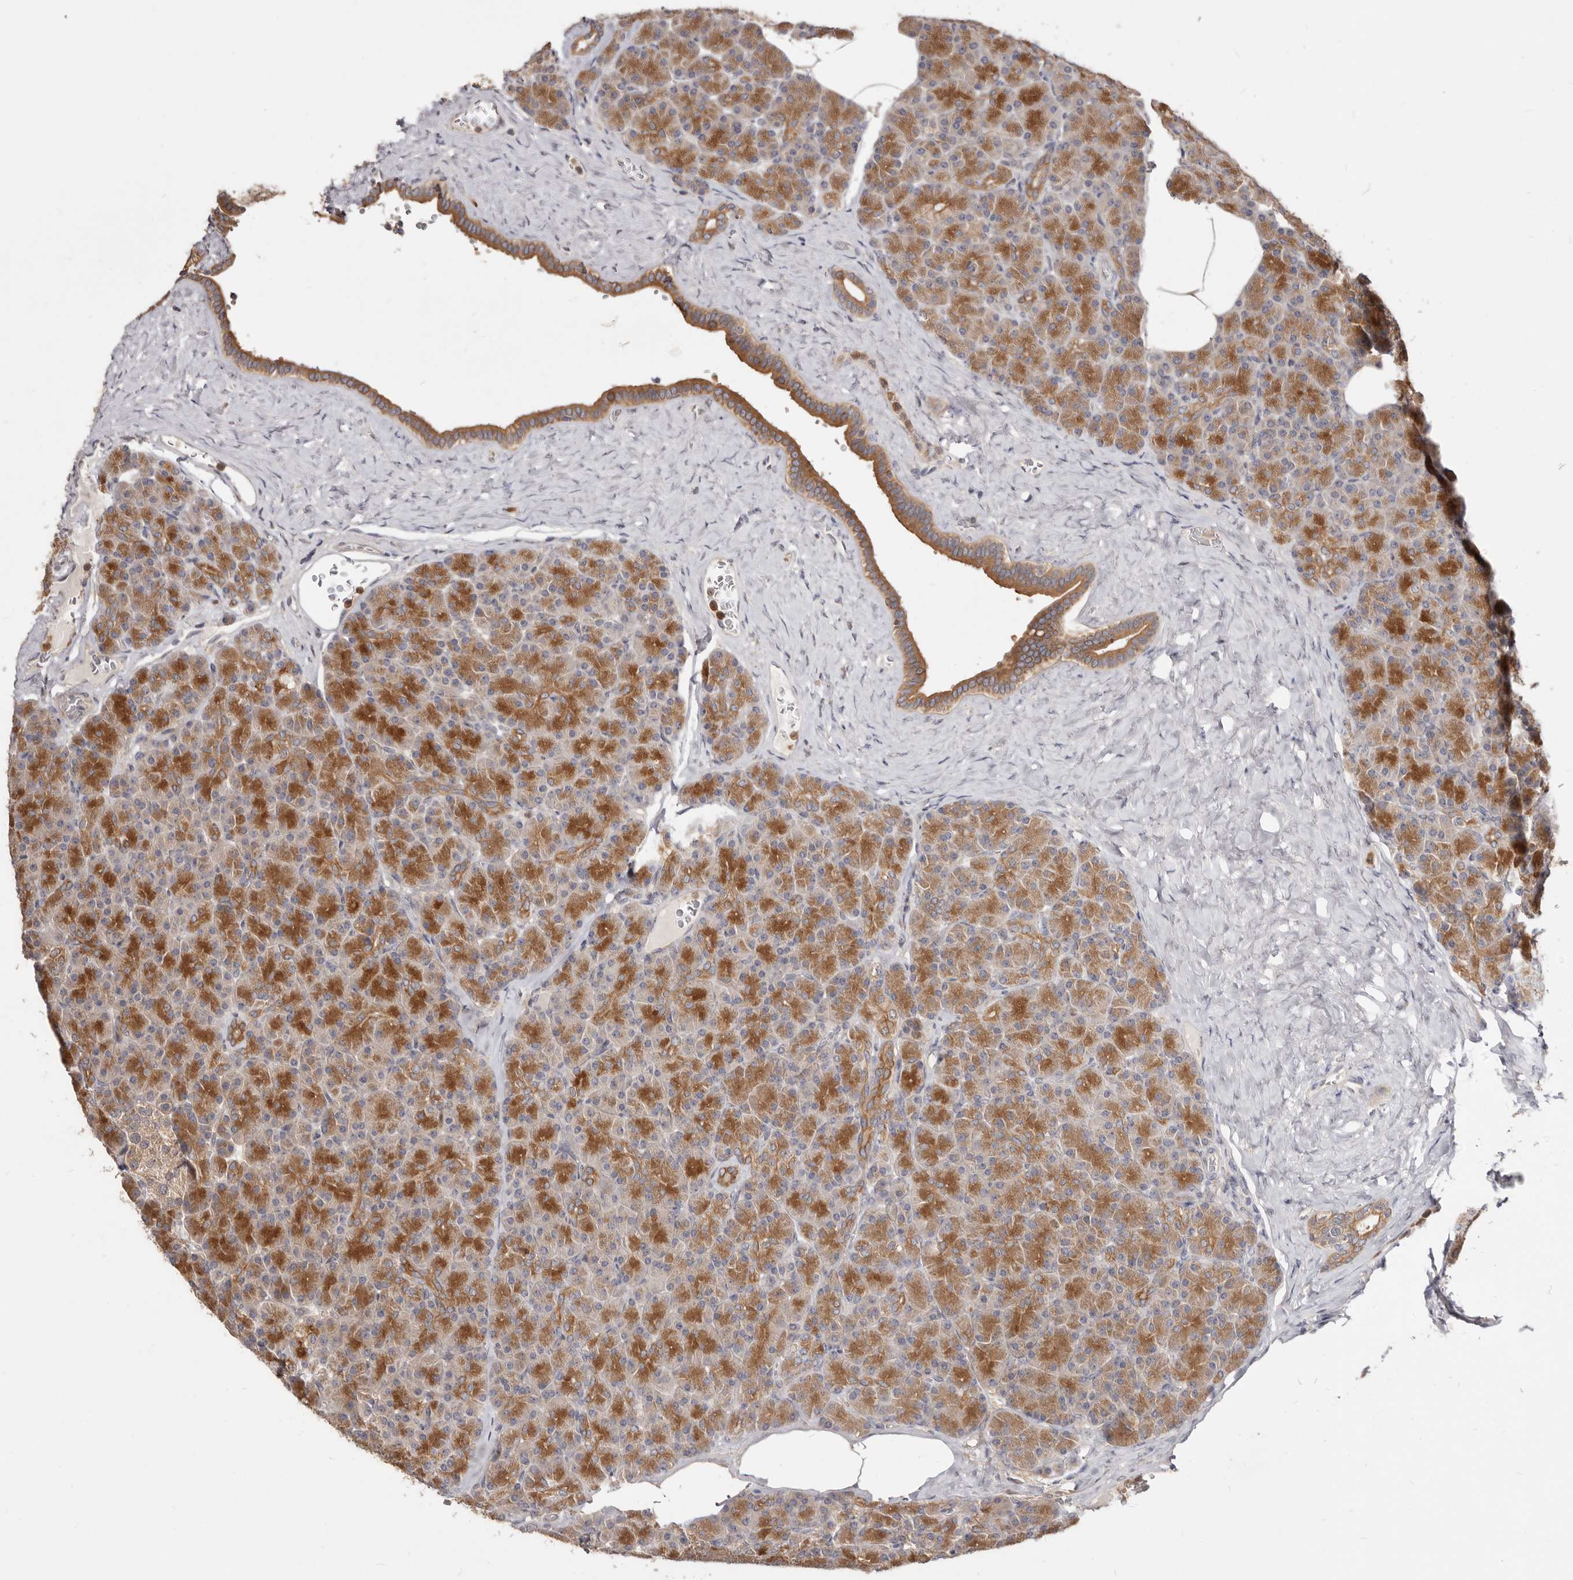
{"staining": {"intensity": "strong", "quantity": ">75%", "location": "cytoplasmic/membranous"}, "tissue": "pancreas", "cell_type": "Exocrine glandular cells", "image_type": "normal", "snomed": [{"axis": "morphology", "description": "Normal tissue, NOS"}, {"axis": "topography", "description": "Pancreas"}], "caption": "Exocrine glandular cells demonstrate high levels of strong cytoplasmic/membranous positivity in approximately >75% of cells in unremarkable pancreas. The staining was performed using DAB to visualize the protein expression in brown, while the nuclei were stained in blue with hematoxylin (Magnification: 20x).", "gene": "TC2N", "patient": {"sex": "female", "age": 43}}